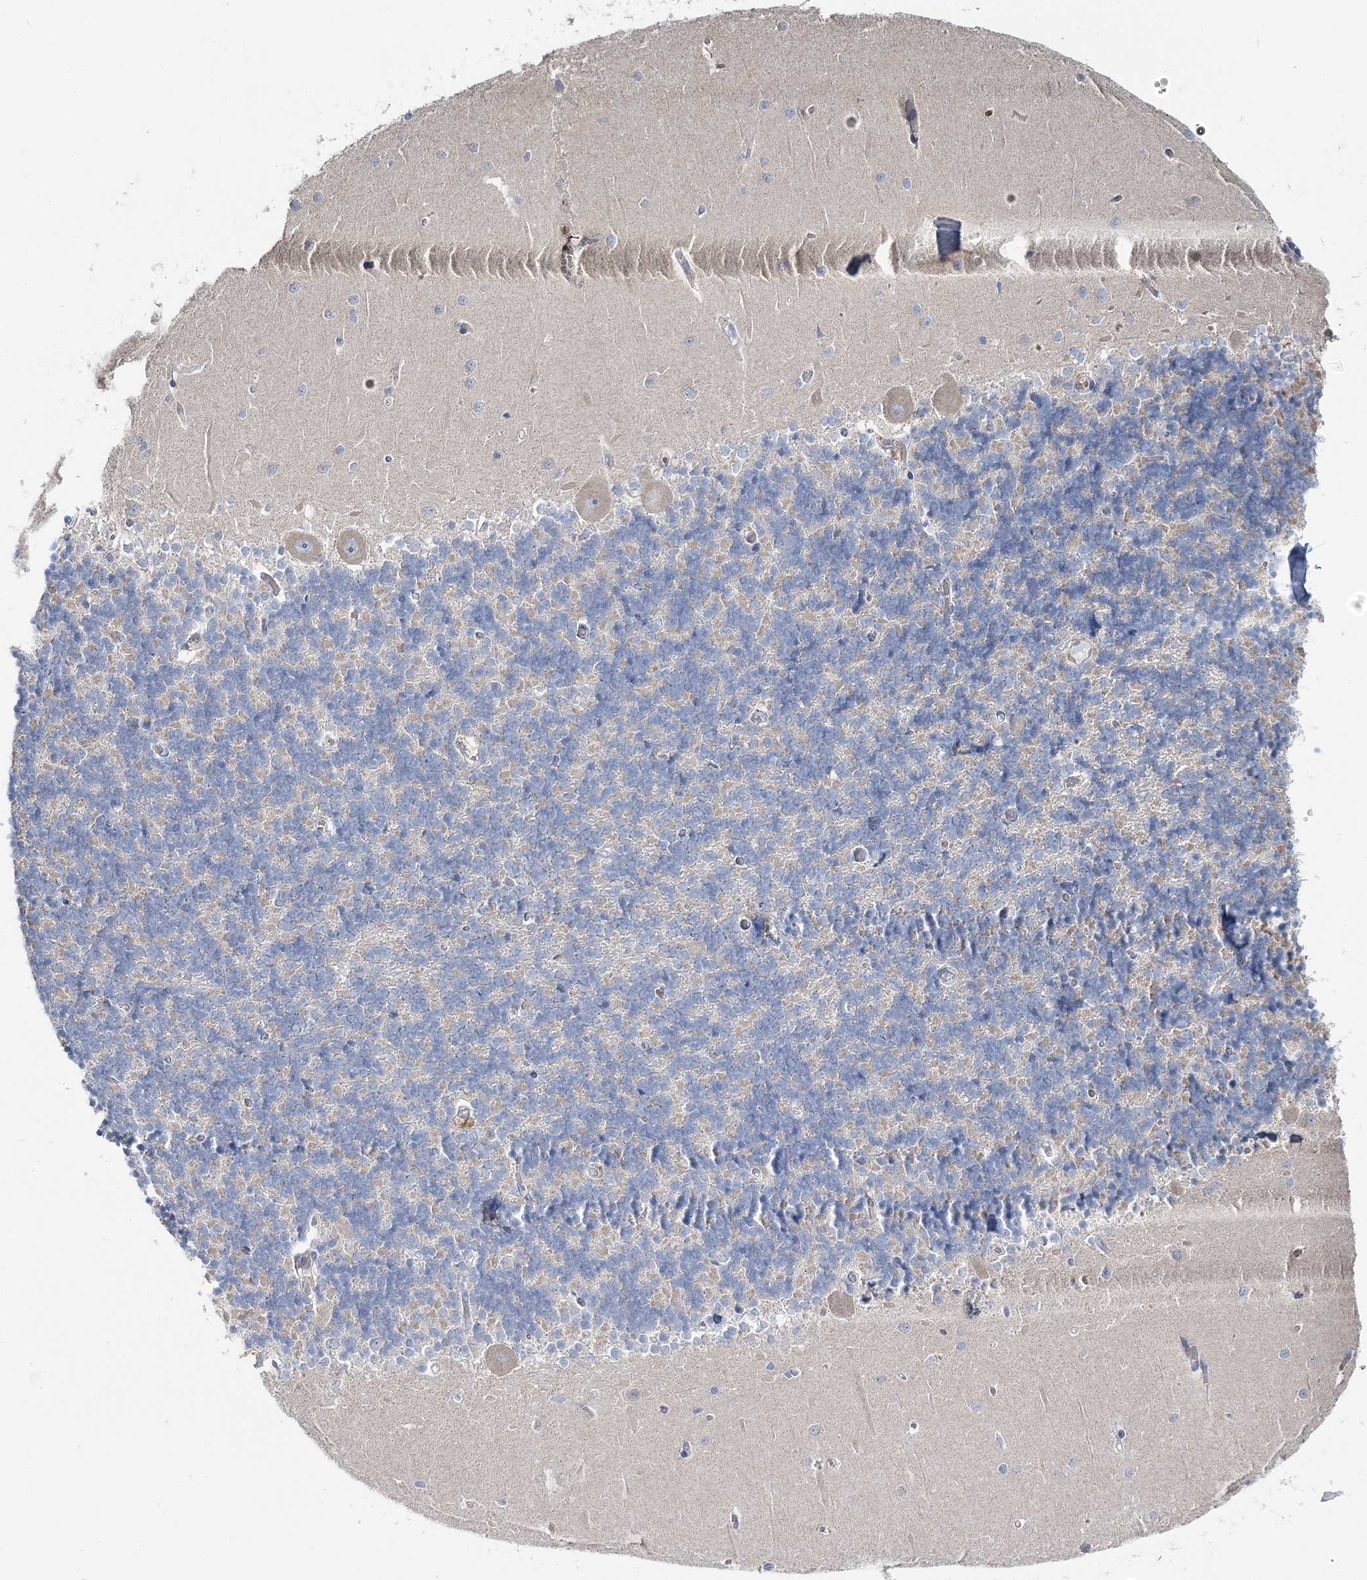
{"staining": {"intensity": "negative", "quantity": "none", "location": "none"}, "tissue": "cerebellum", "cell_type": "Cells in granular layer", "image_type": "normal", "snomed": [{"axis": "morphology", "description": "Normal tissue, NOS"}, {"axis": "topography", "description": "Cerebellum"}], "caption": "The photomicrograph exhibits no significant positivity in cells in granular layer of cerebellum. (DAB immunohistochemistry (IHC) visualized using brightfield microscopy, high magnification).", "gene": "ATP11B", "patient": {"sex": "male", "age": 37}}